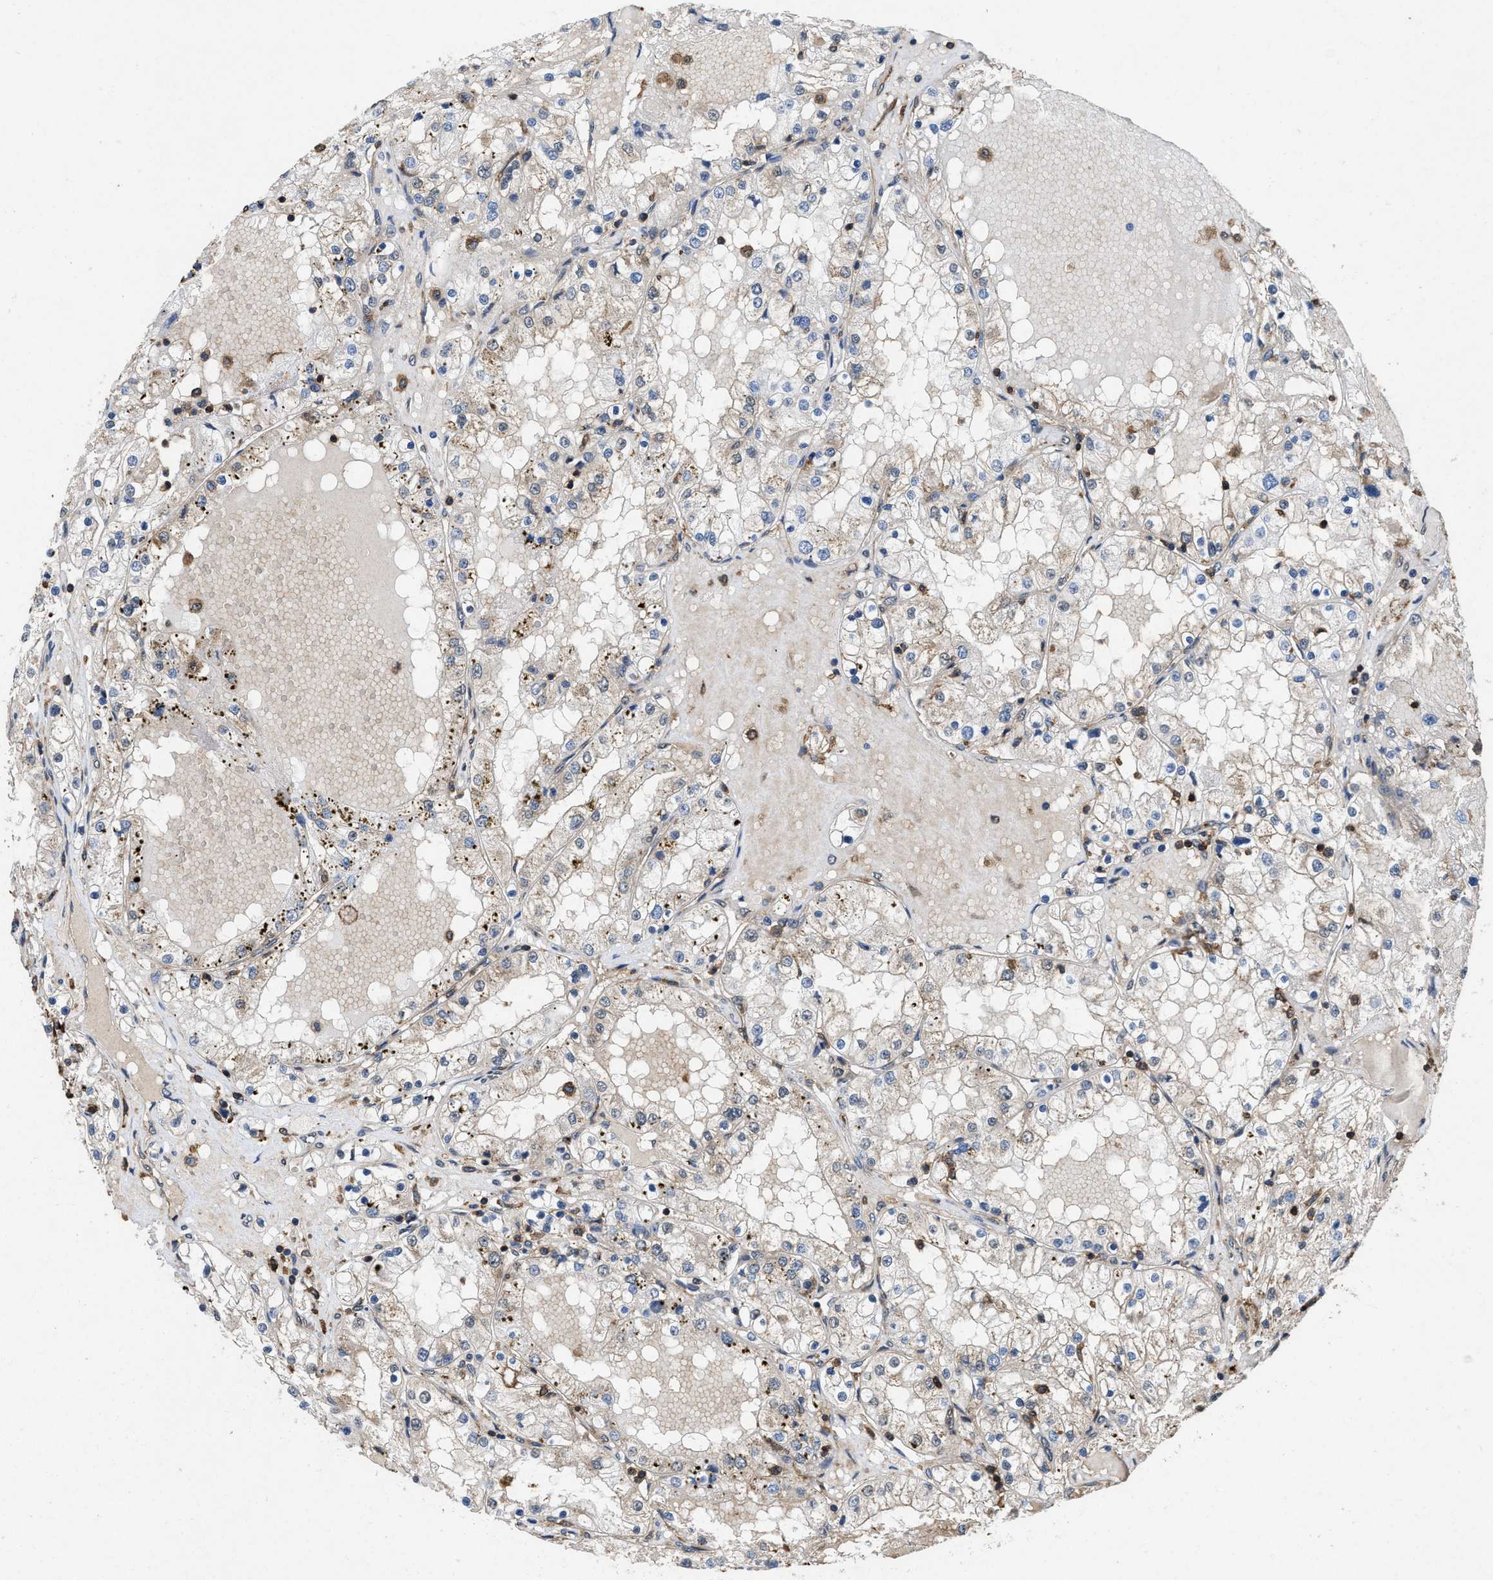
{"staining": {"intensity": "weak", "quantity": "<25%", "location": "cytoplasmic/membranous"}, "tissue": "renal cancer", "cell_type": "Tumor cells", "image_type": "cancer", "snomed": [{"axis": "morphology", "description": "Adenocarcinoma, NOS"}, {"axis": "topography", "description": "Kidney"}], "caption": "An immunohistochemistry image of adenocarcinoma (renal) is shown. There is no staining in tumor cells of adenocarcinoma (renal).", "gene": "LINGO2", "patient": {"sex": "male", "age": 68}}